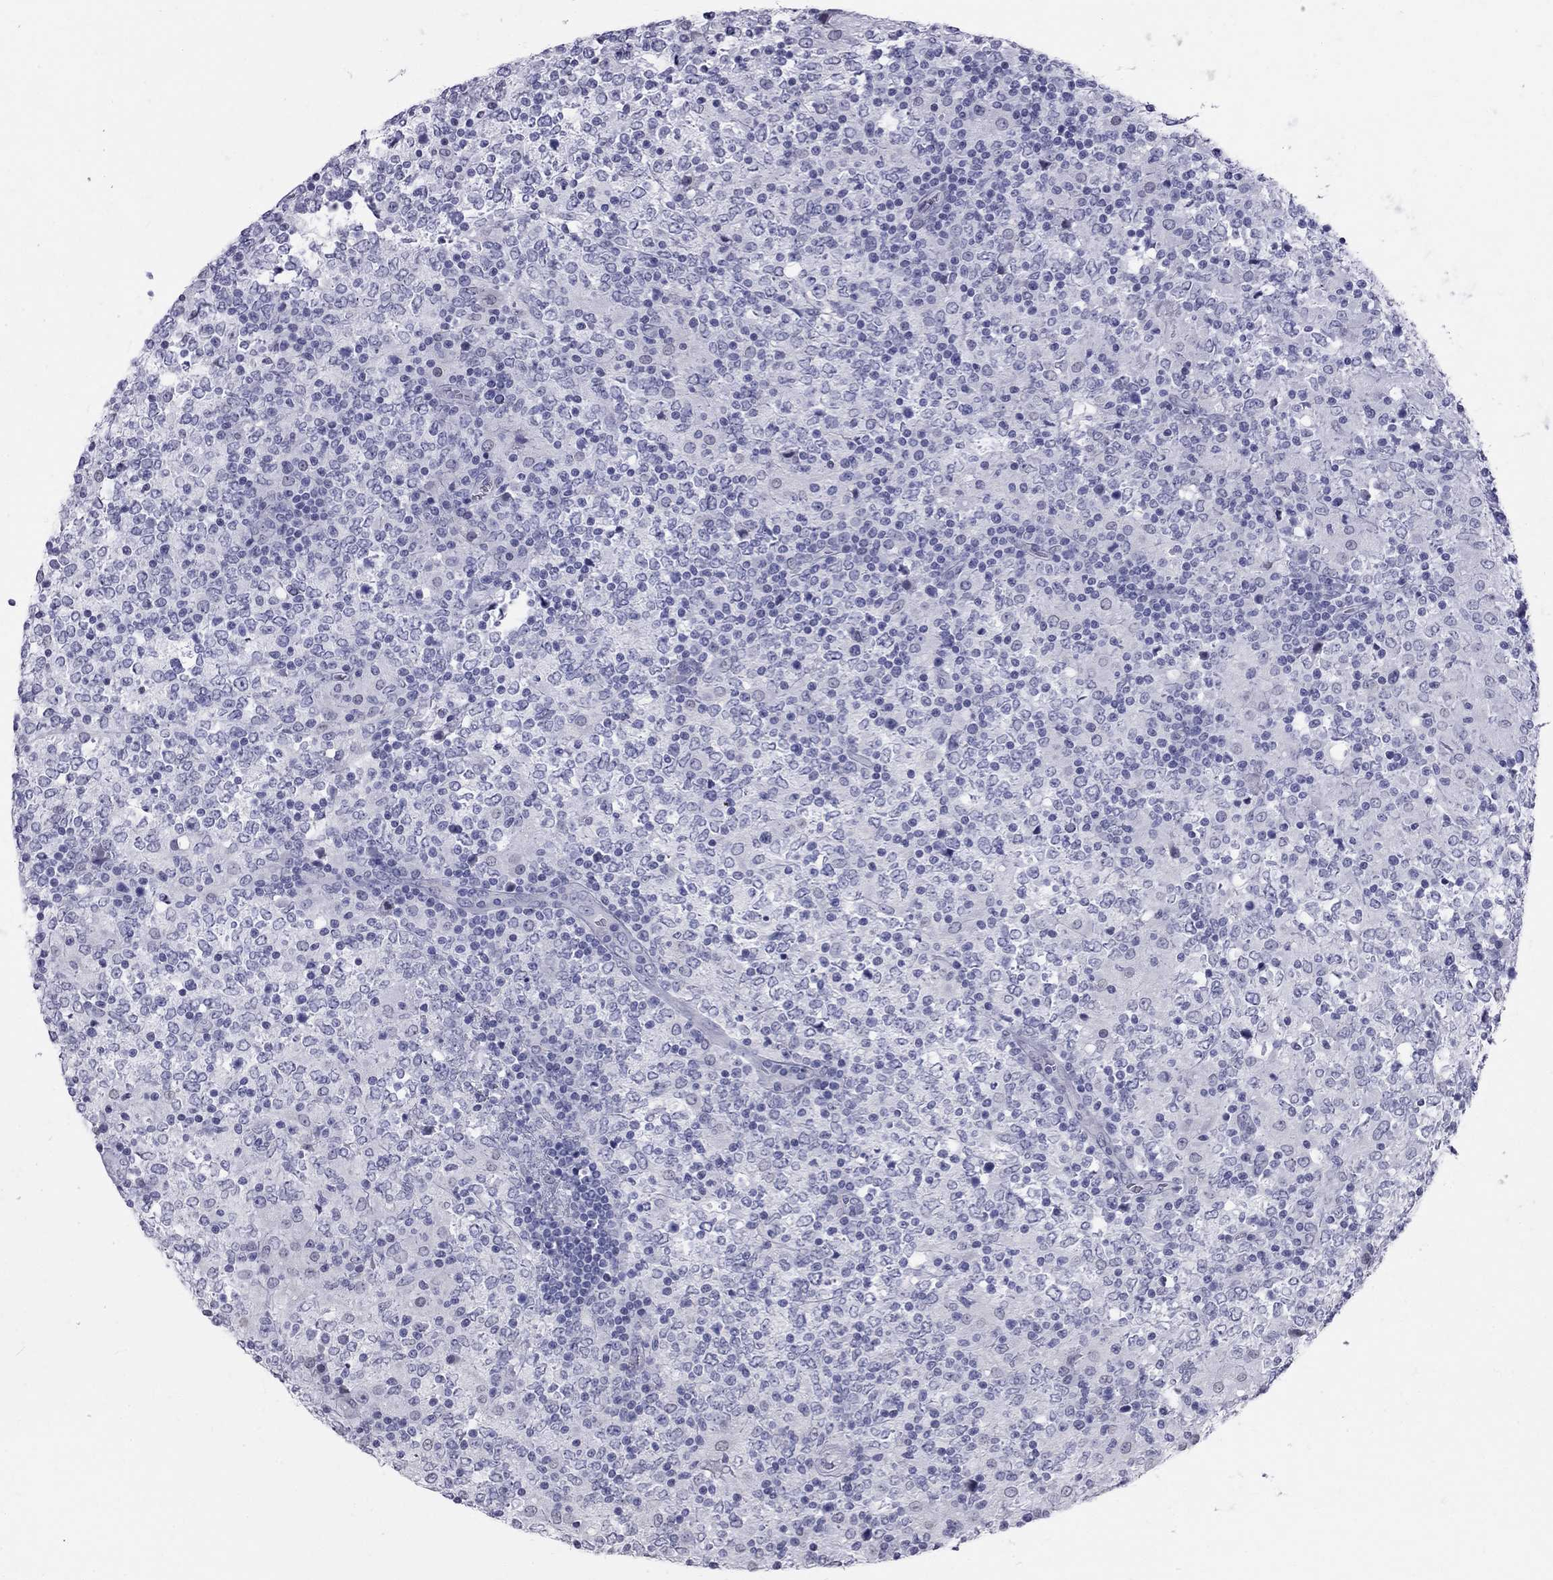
{"staining": {"intensity": "negative", "quantity": "none", "location": "none"}, "tissue": "lymphoma", "cell_type": "Tumor cells", "image_type": "cancer", "snomed": [{"axis": "morphology", "description": "Malignant lymphoma, non-Hodgkin's type, High grade"}, {"axis": "topography", "description": "Lymph node"}], "caption": "Tumor cells show no significant protein staining in malignant lymphoma, non-Hodgkin's type (high-grade).", "gene": "MUC15", "patient": {"sex": "female", "age": 84}}